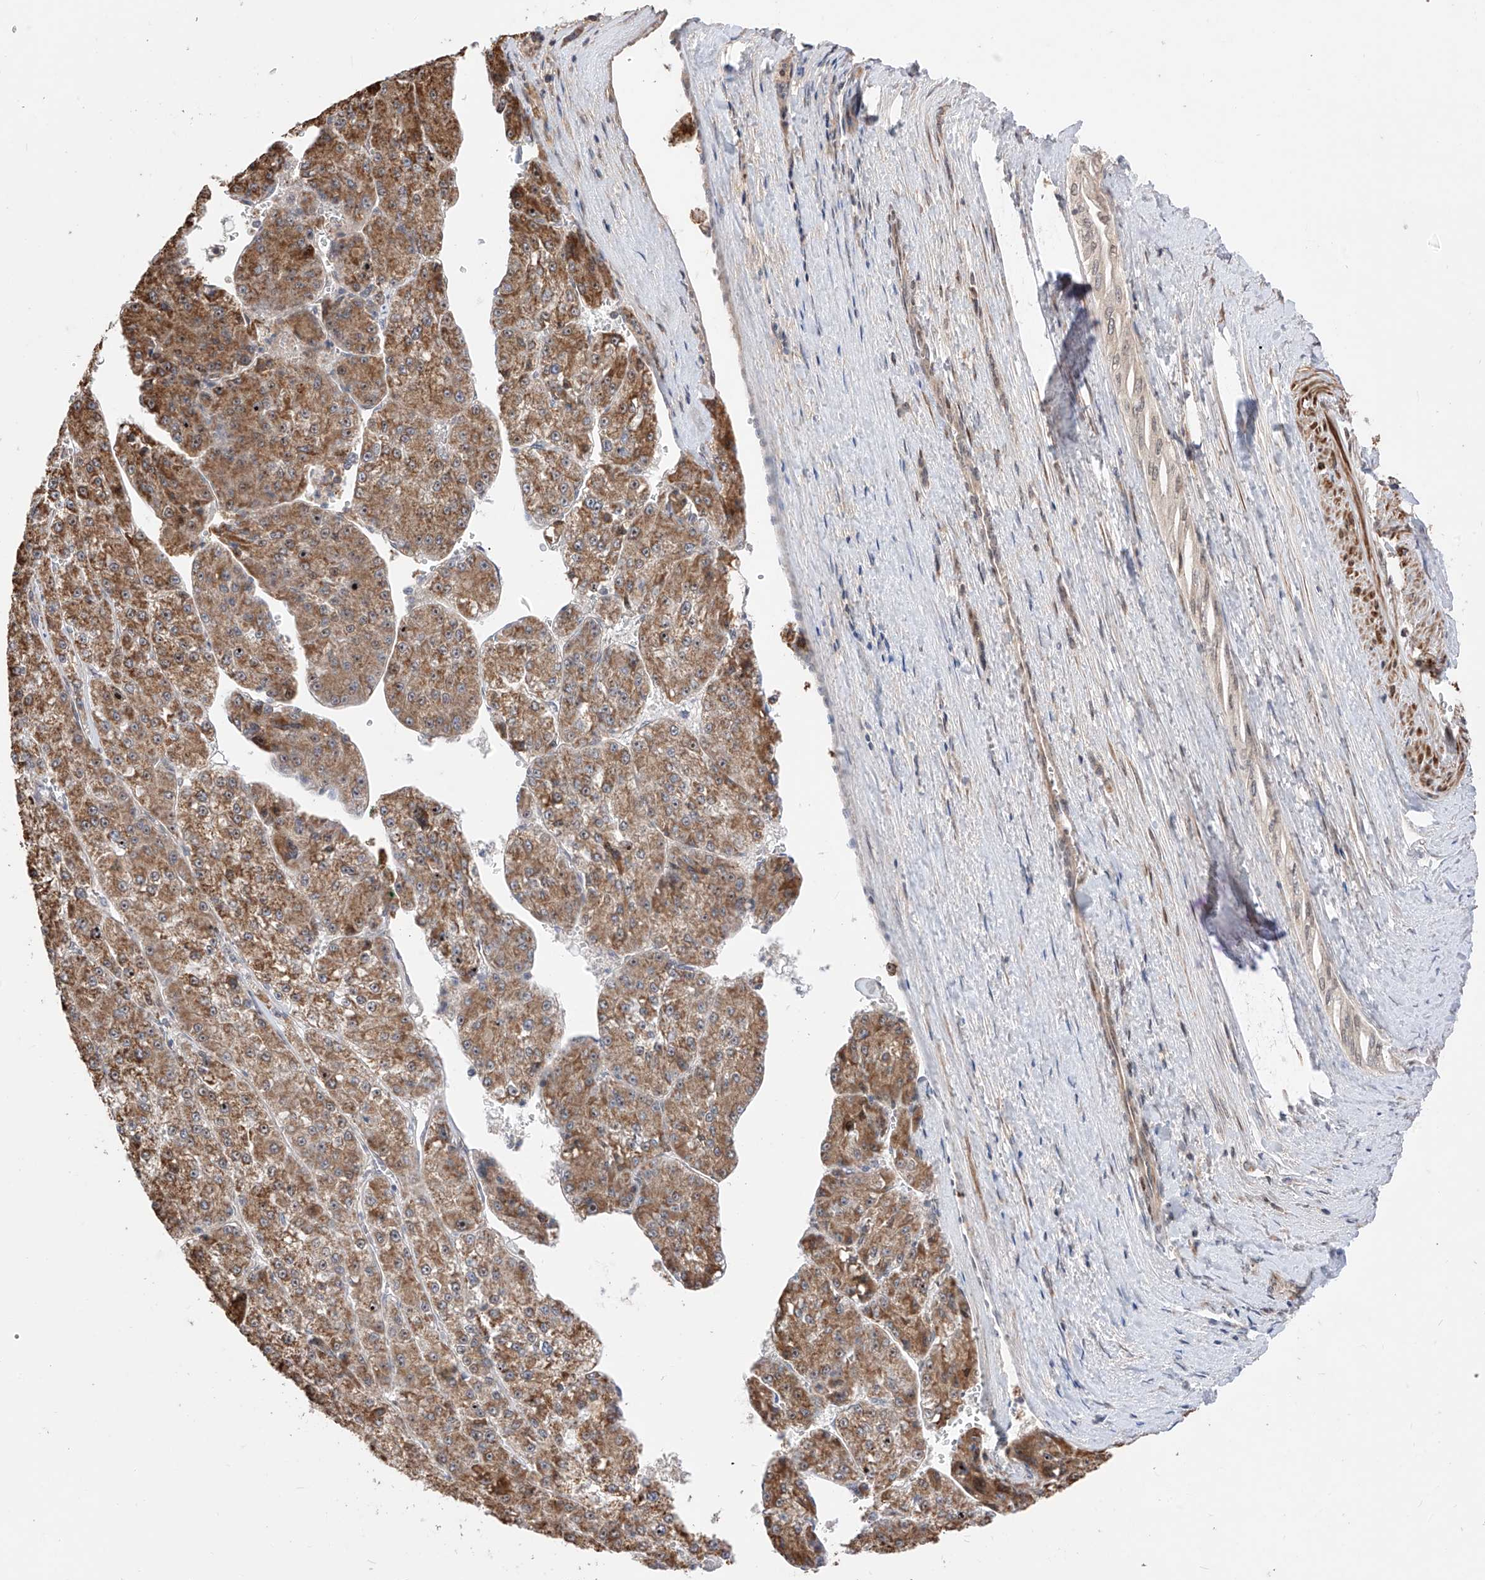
{"staining": {"intensity": "moderate", "quantity": ">75%", "location": "cytoplasmic/membranous"}, "tissue": "liver cancer", "cell_type": "Tumor cells", "image_type": "cancer", "snomed": [{"axis": "morphology", "description": "Carcinoma, Hepatocellular, NOS"}, {"axis": "topography", "description": "Liver"}], "caption": "A medium amount of moderate cytoplasmic/membranous positivity is present in about >75% of tumor cells in liver hepatocellular carcinoma tissue.", "gene": "LATS1", "patient": {"sex": "female", "age": 73}}